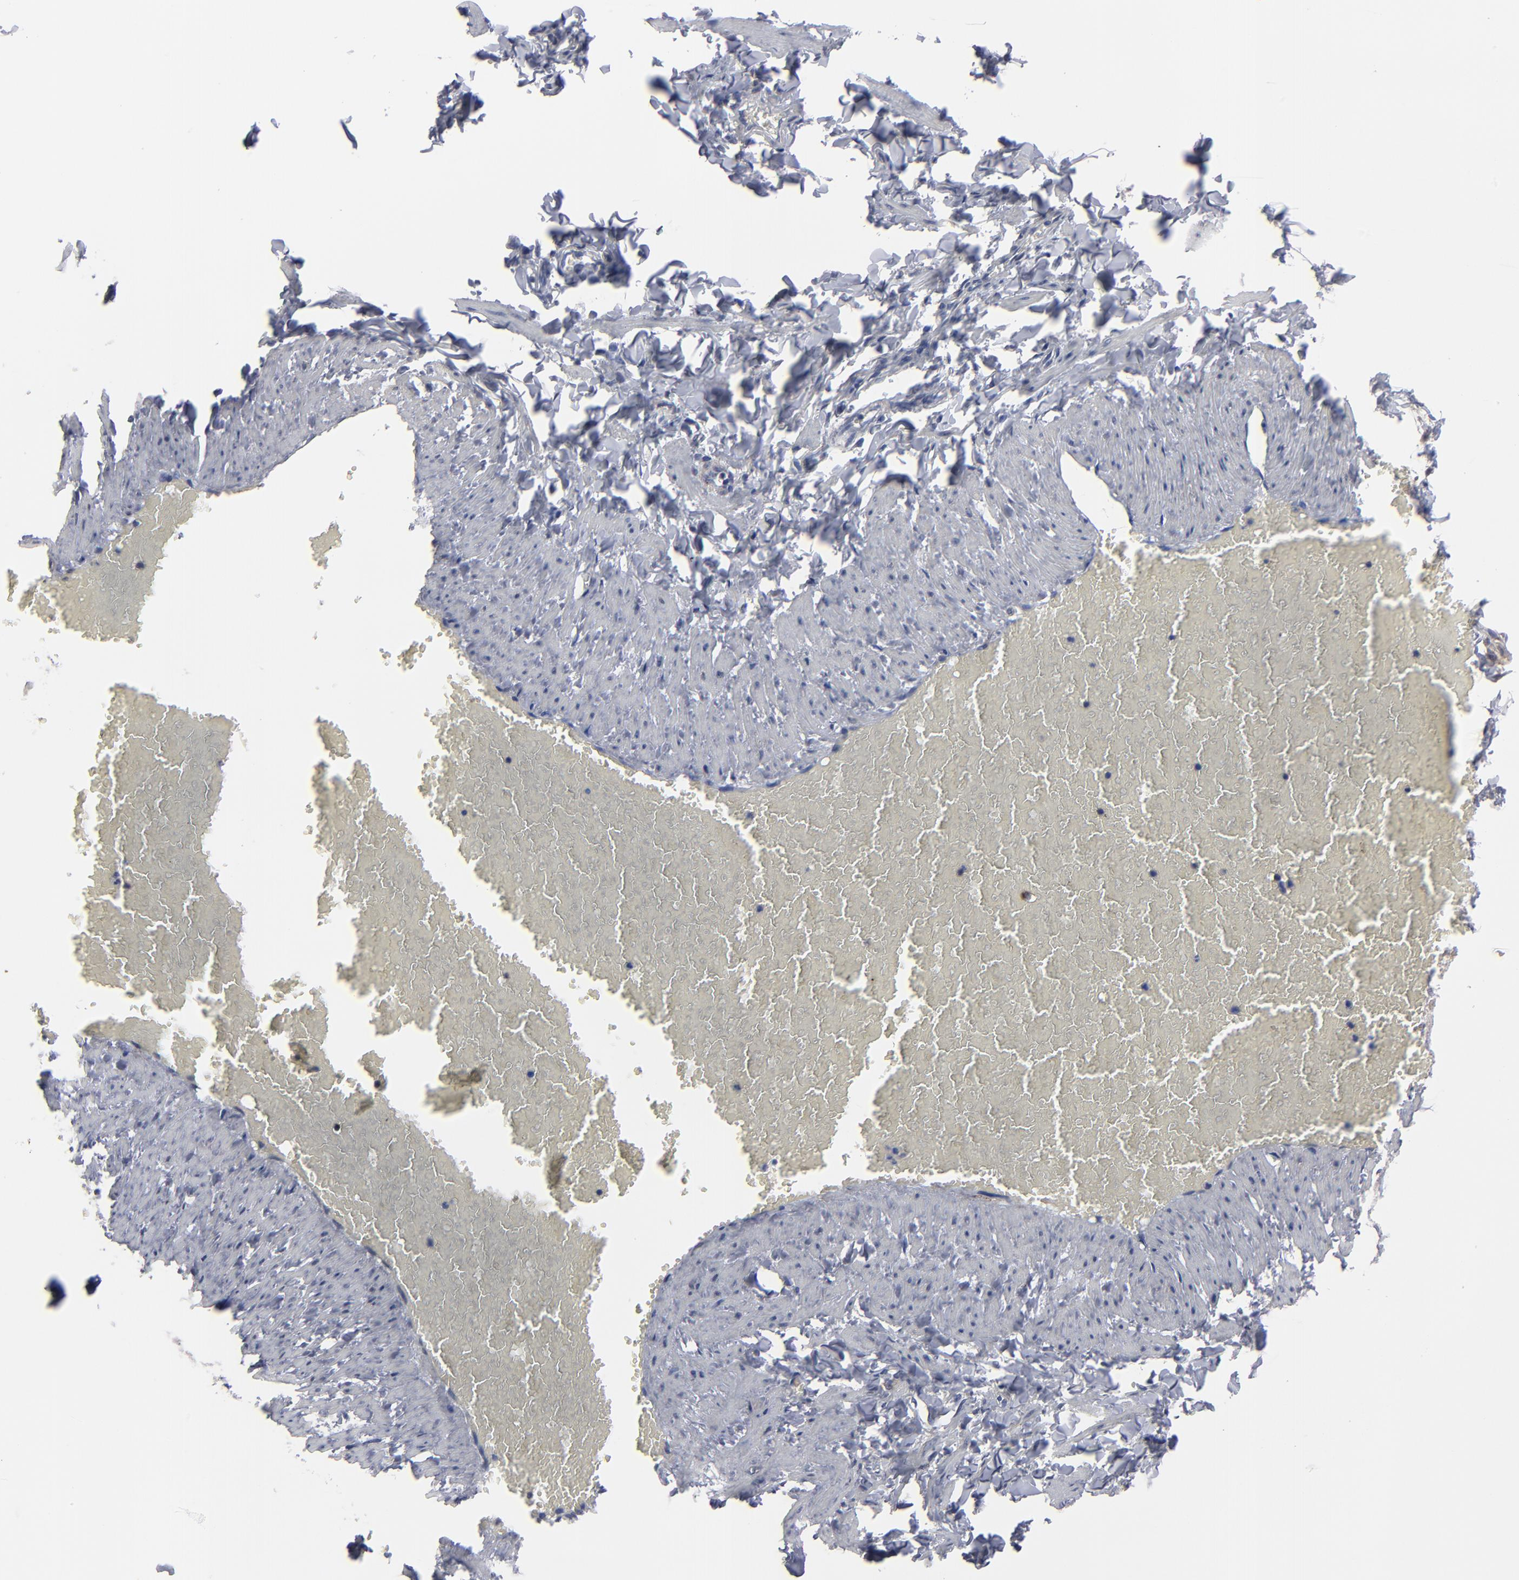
{"staining": {"intensity": "negative", "quantity": "none", "location": "none"}, "tissue": "adipose tissue", "cell_type": "Adipocytes", "image_type": "normal", "snomed": [{"axis": "morphology", "description": "Normal tissue, NOS"}, {"axis": "topography", "description": "Vascular tissue"}], "caption": "The image demonstrates no significant positivity in adipocytes of adipose tissue.", "gene": "KIAA2026", "patient": {"sex": "male", "age": 41}}